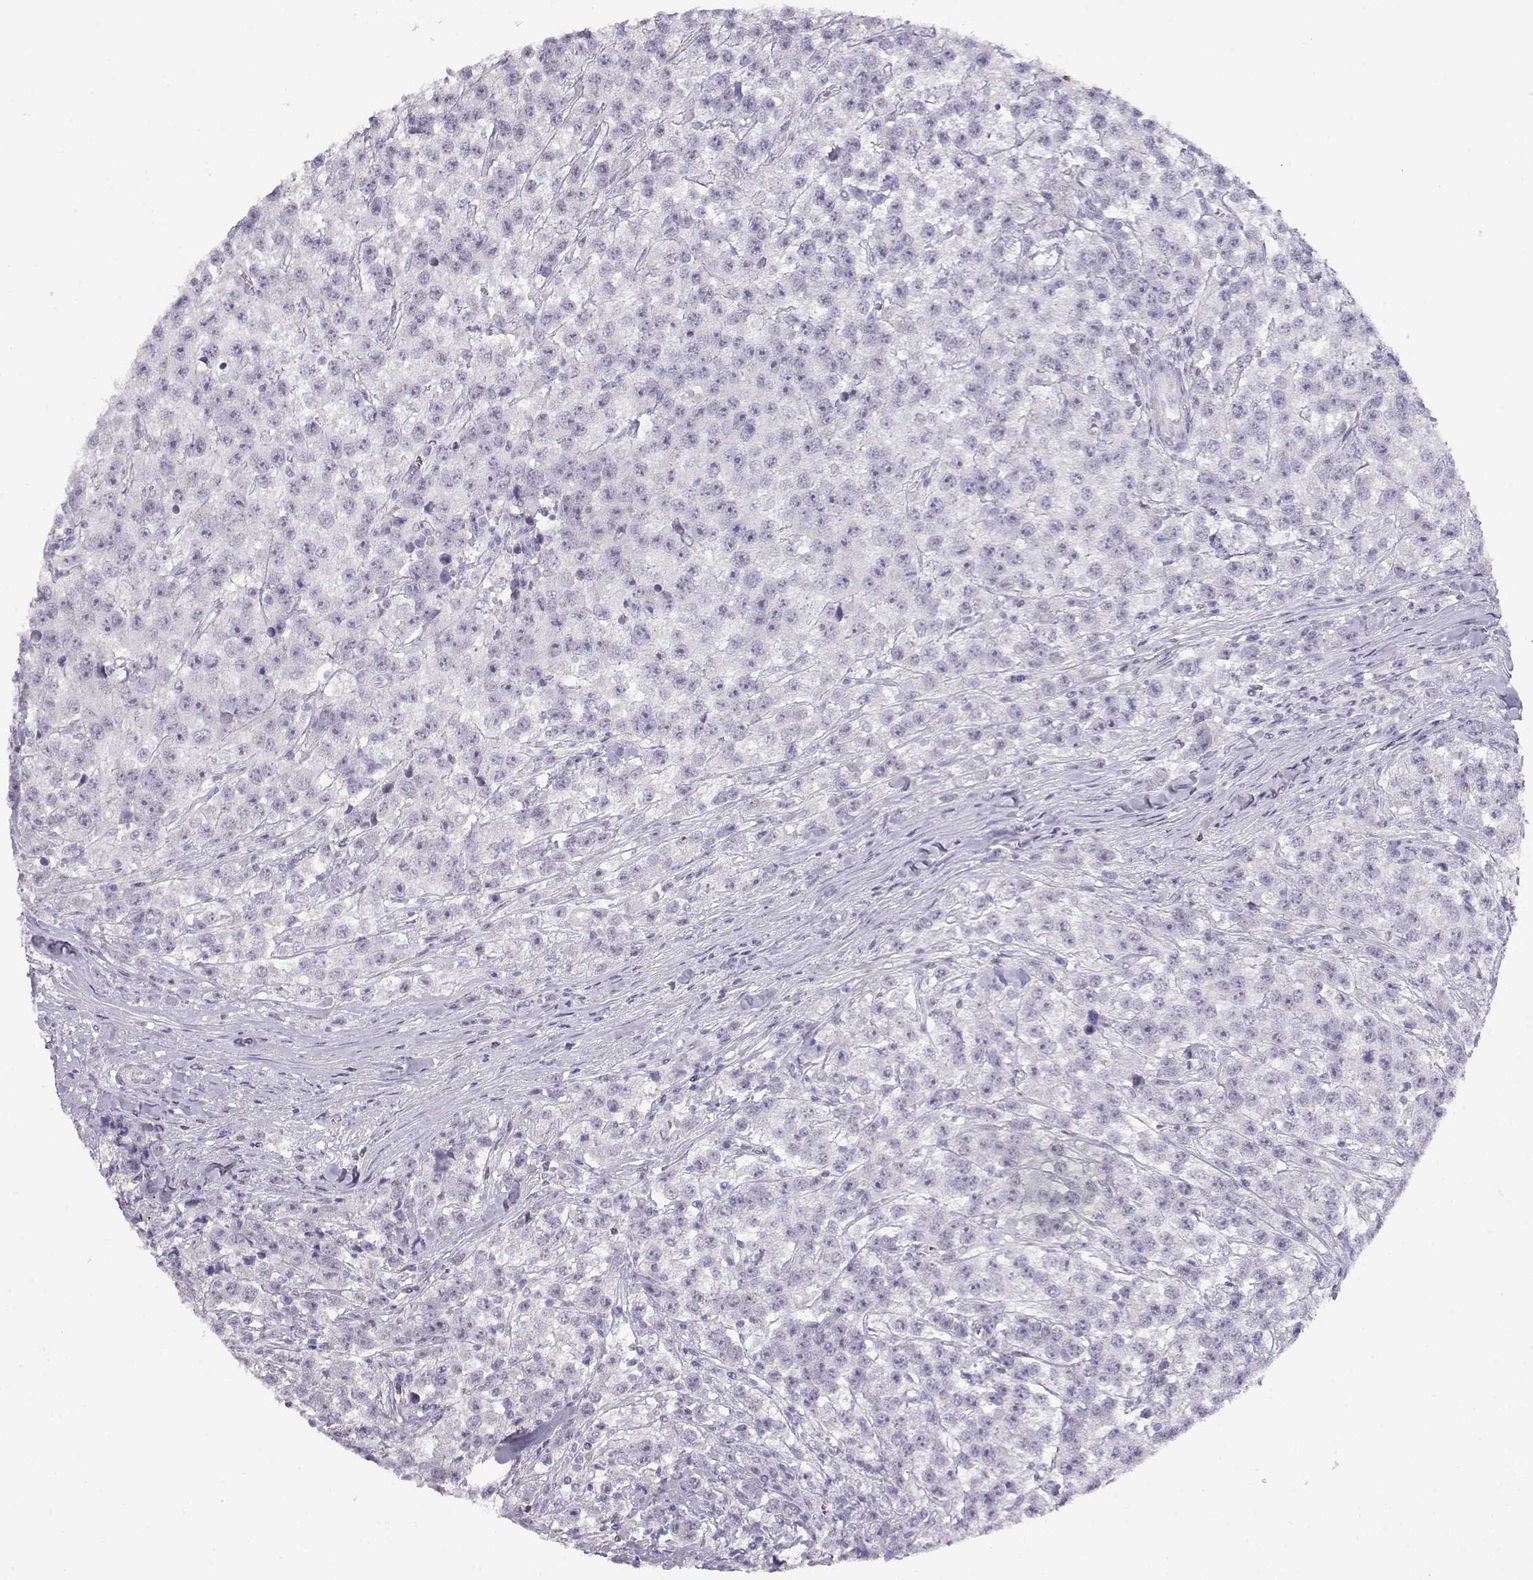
{"staining": {"intensity": "negative", "quantity": "none", "location": "none"}, "tissue": "testis cancer", "cell_type": "Tumor cells", "image_type": "cancer", "snomed": [{"axis": "morphology", "description": "Seminoma, NOS"}, {"axis": "topography", "description": "Testis"}], "caption": "Tumor cells show no significant staining in testis cancer (seminoma).", "gene": "NUTM1", "patient": {"sex": "male", "age": 59}}